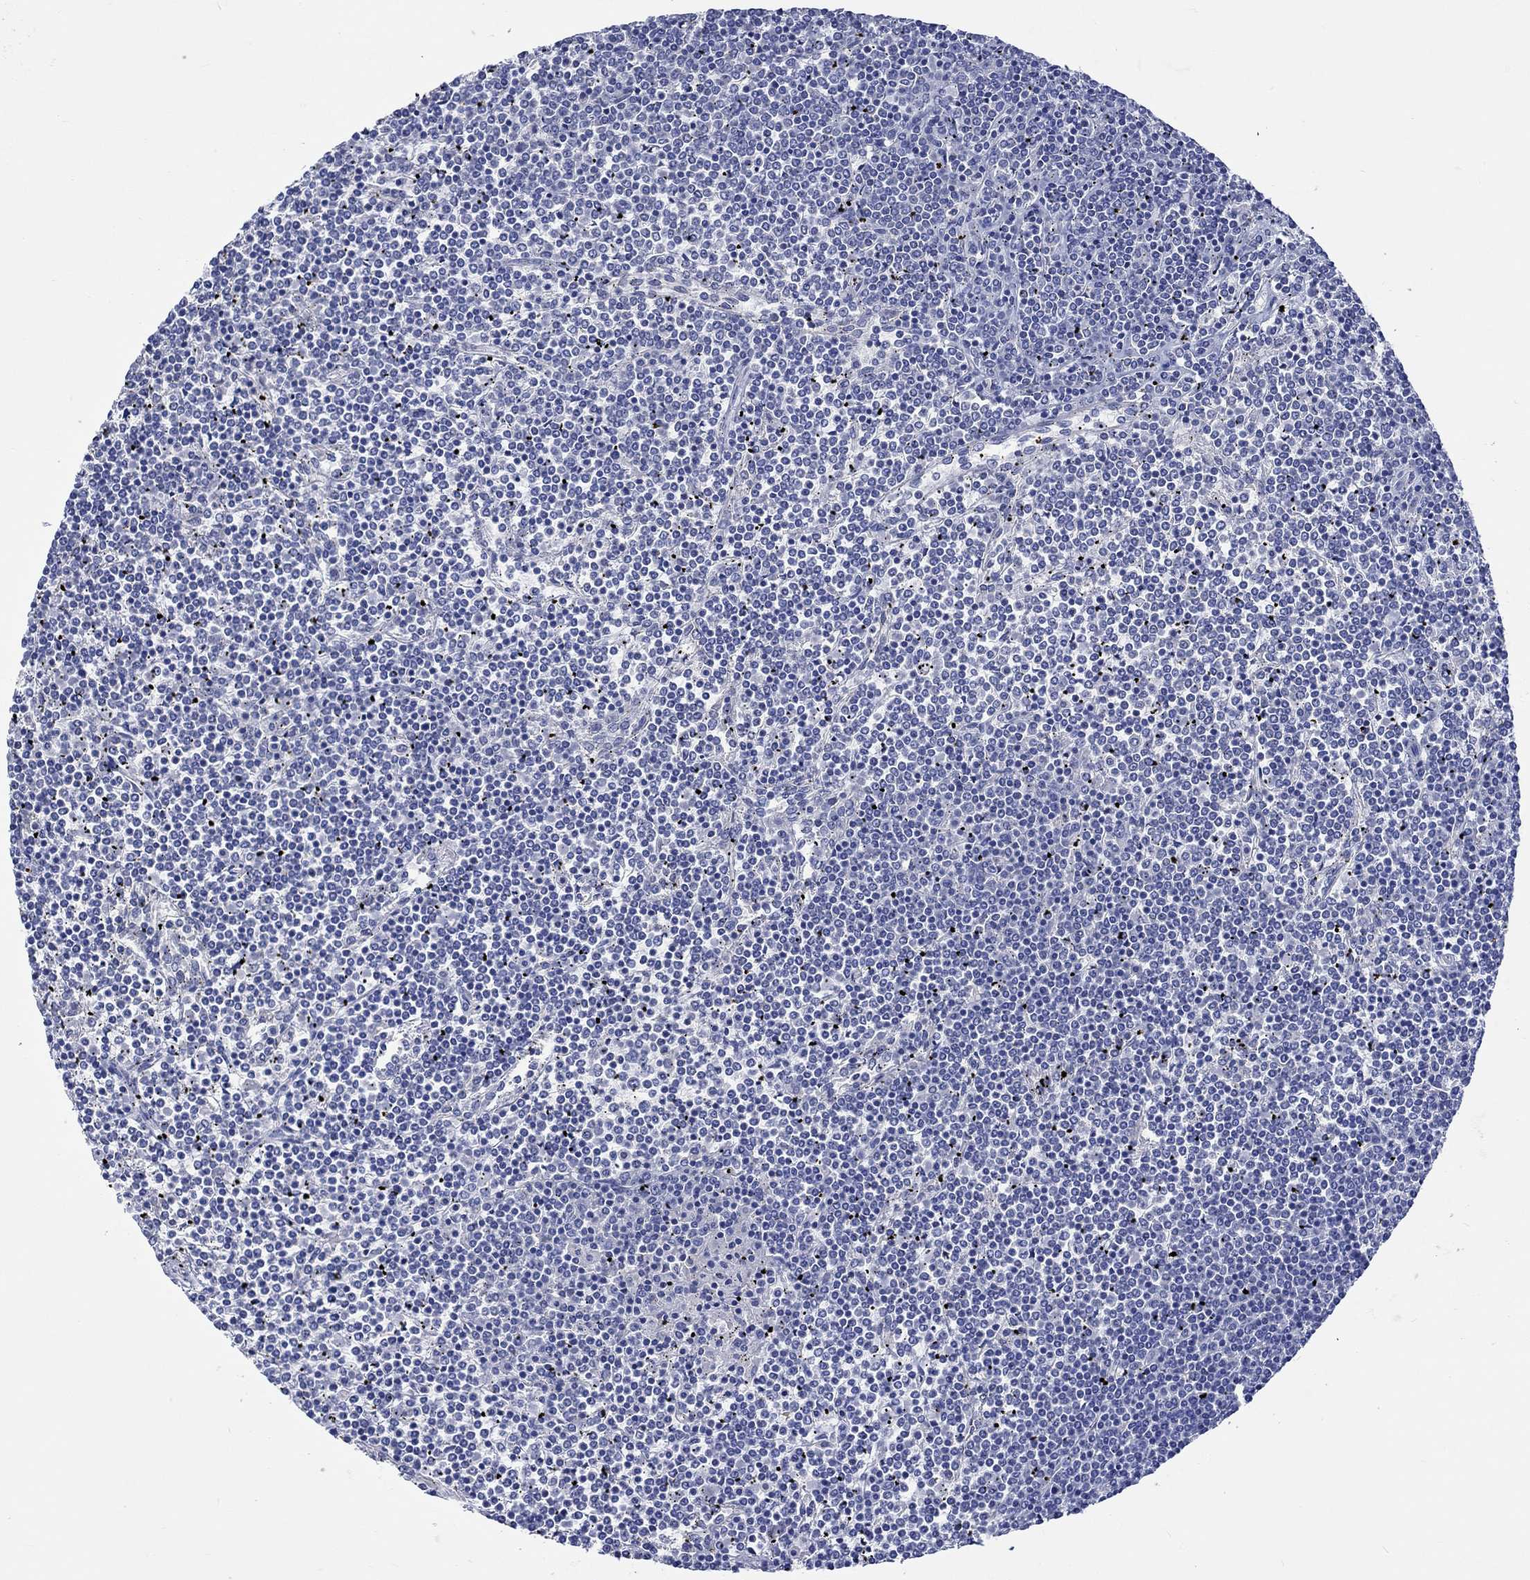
{"staining": {"intensity": "negative", "quantity": "none", "location": "none"}, "tissue": "lymphoma", "cell_type": "Tumor cells", "image_type": "cancer", "snomed": [{"axis": "morphology", "description": "Malignant lymphoma, non-Hodgkin's type, Low grade"}, {"axis": "topography", "description": "Spleen"}], "caption": "This is a photomicrograph of immunohistochemistry staining of lymphoma, which shows no staining in tumor cells. Nuclei are stained in blue.", "gene": "CPLX2", "patient": {"sex": "female", "age": 19}}